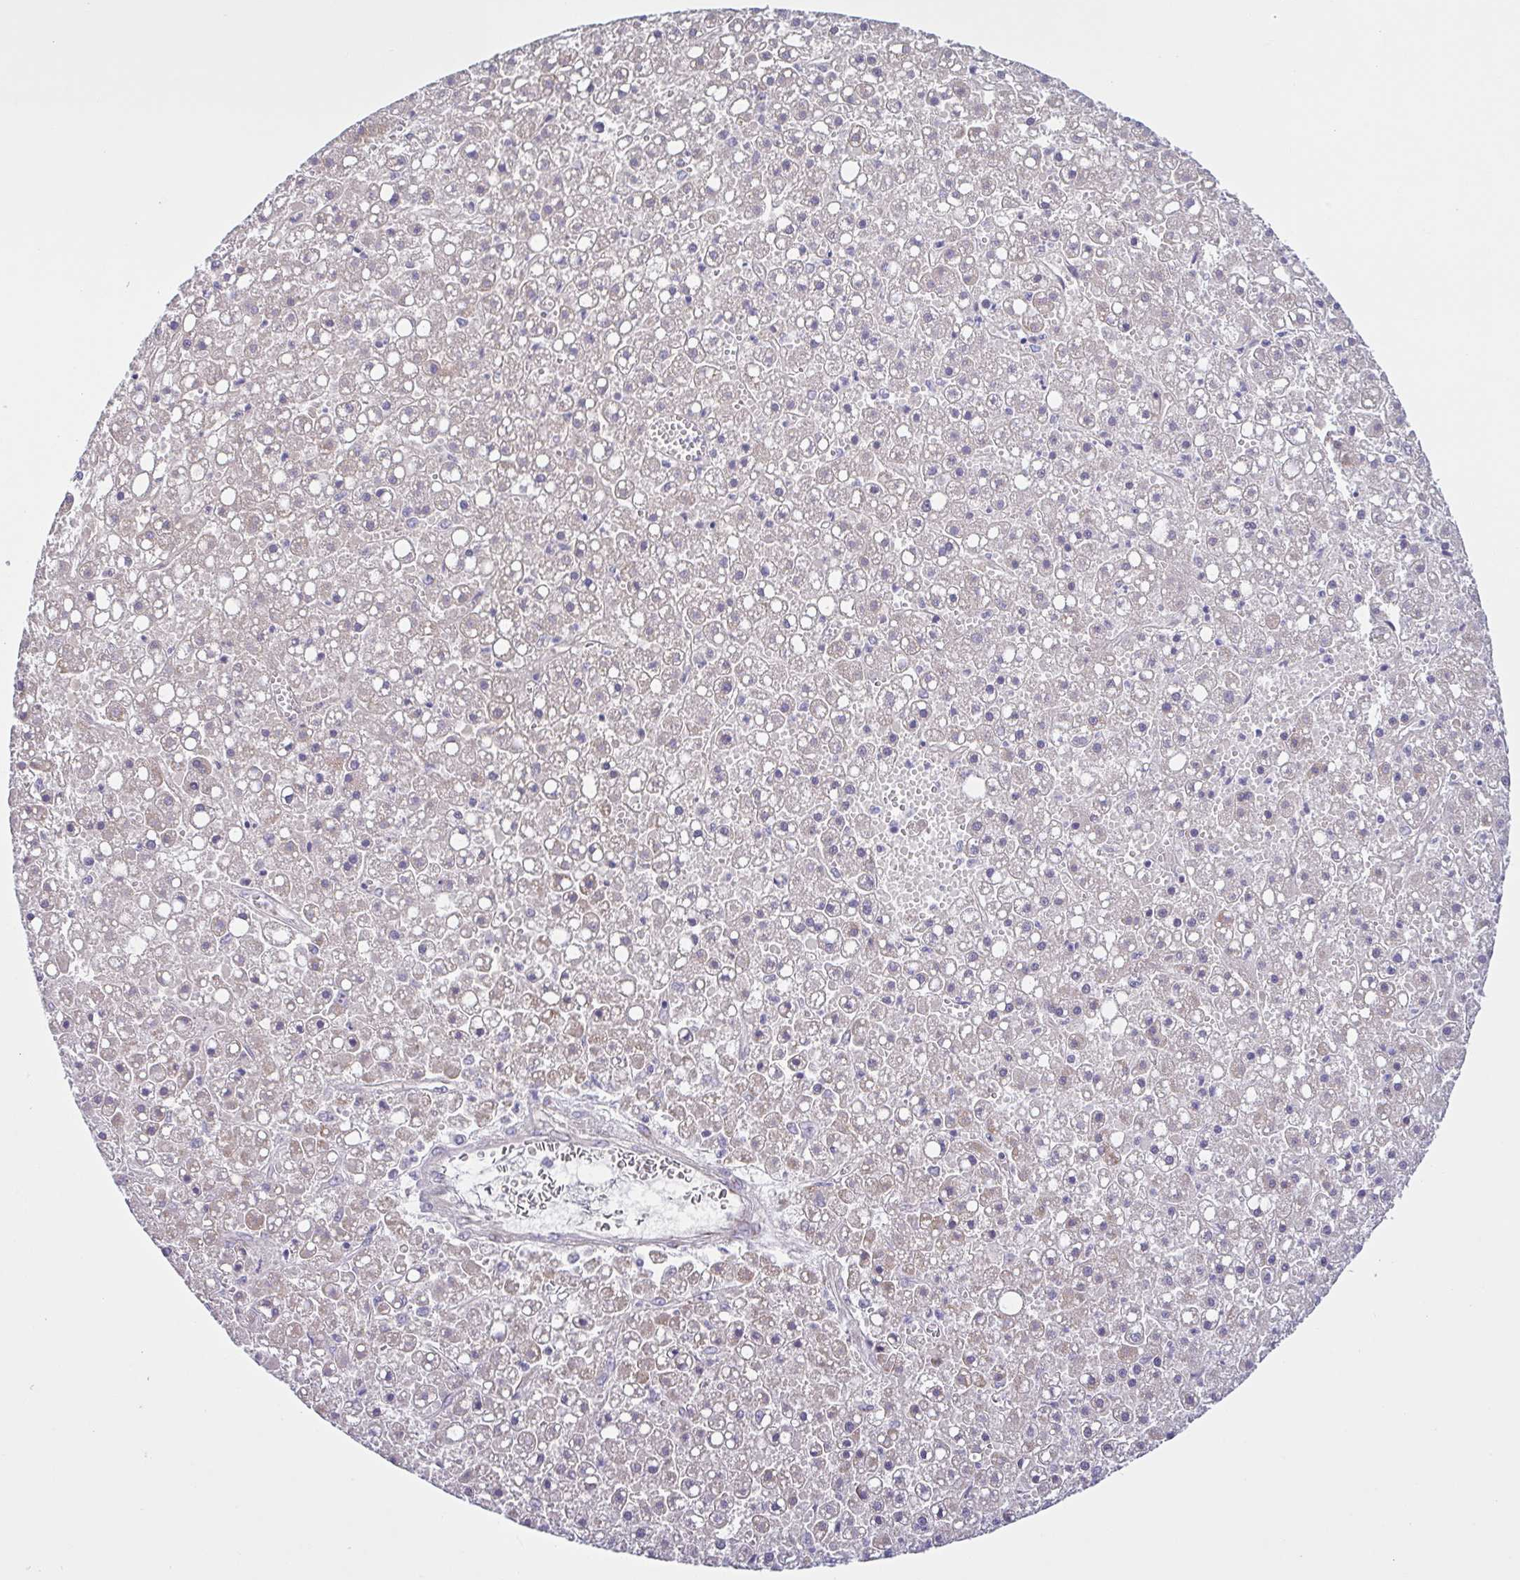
{"staining": {"intensity": "negative", "quantity": "none", "location": "none"}, "tissue": "liver cancer", "cell_type": "Tumor cells", "image_type": "cancer", "snomed": [{"axis": "morphology", "description": "Carcinoma, Hepatocellular, NOS"}, {"axis": "topography", "description": "Liver"}], "caption": "Photomicrograph shows no significant protein expression in tumor cells of liver hepatocellular carcinoma. Nuclei are stained in blue.", "gene": "COL17A1", "patient": {"sex": "male", "age": 67}}